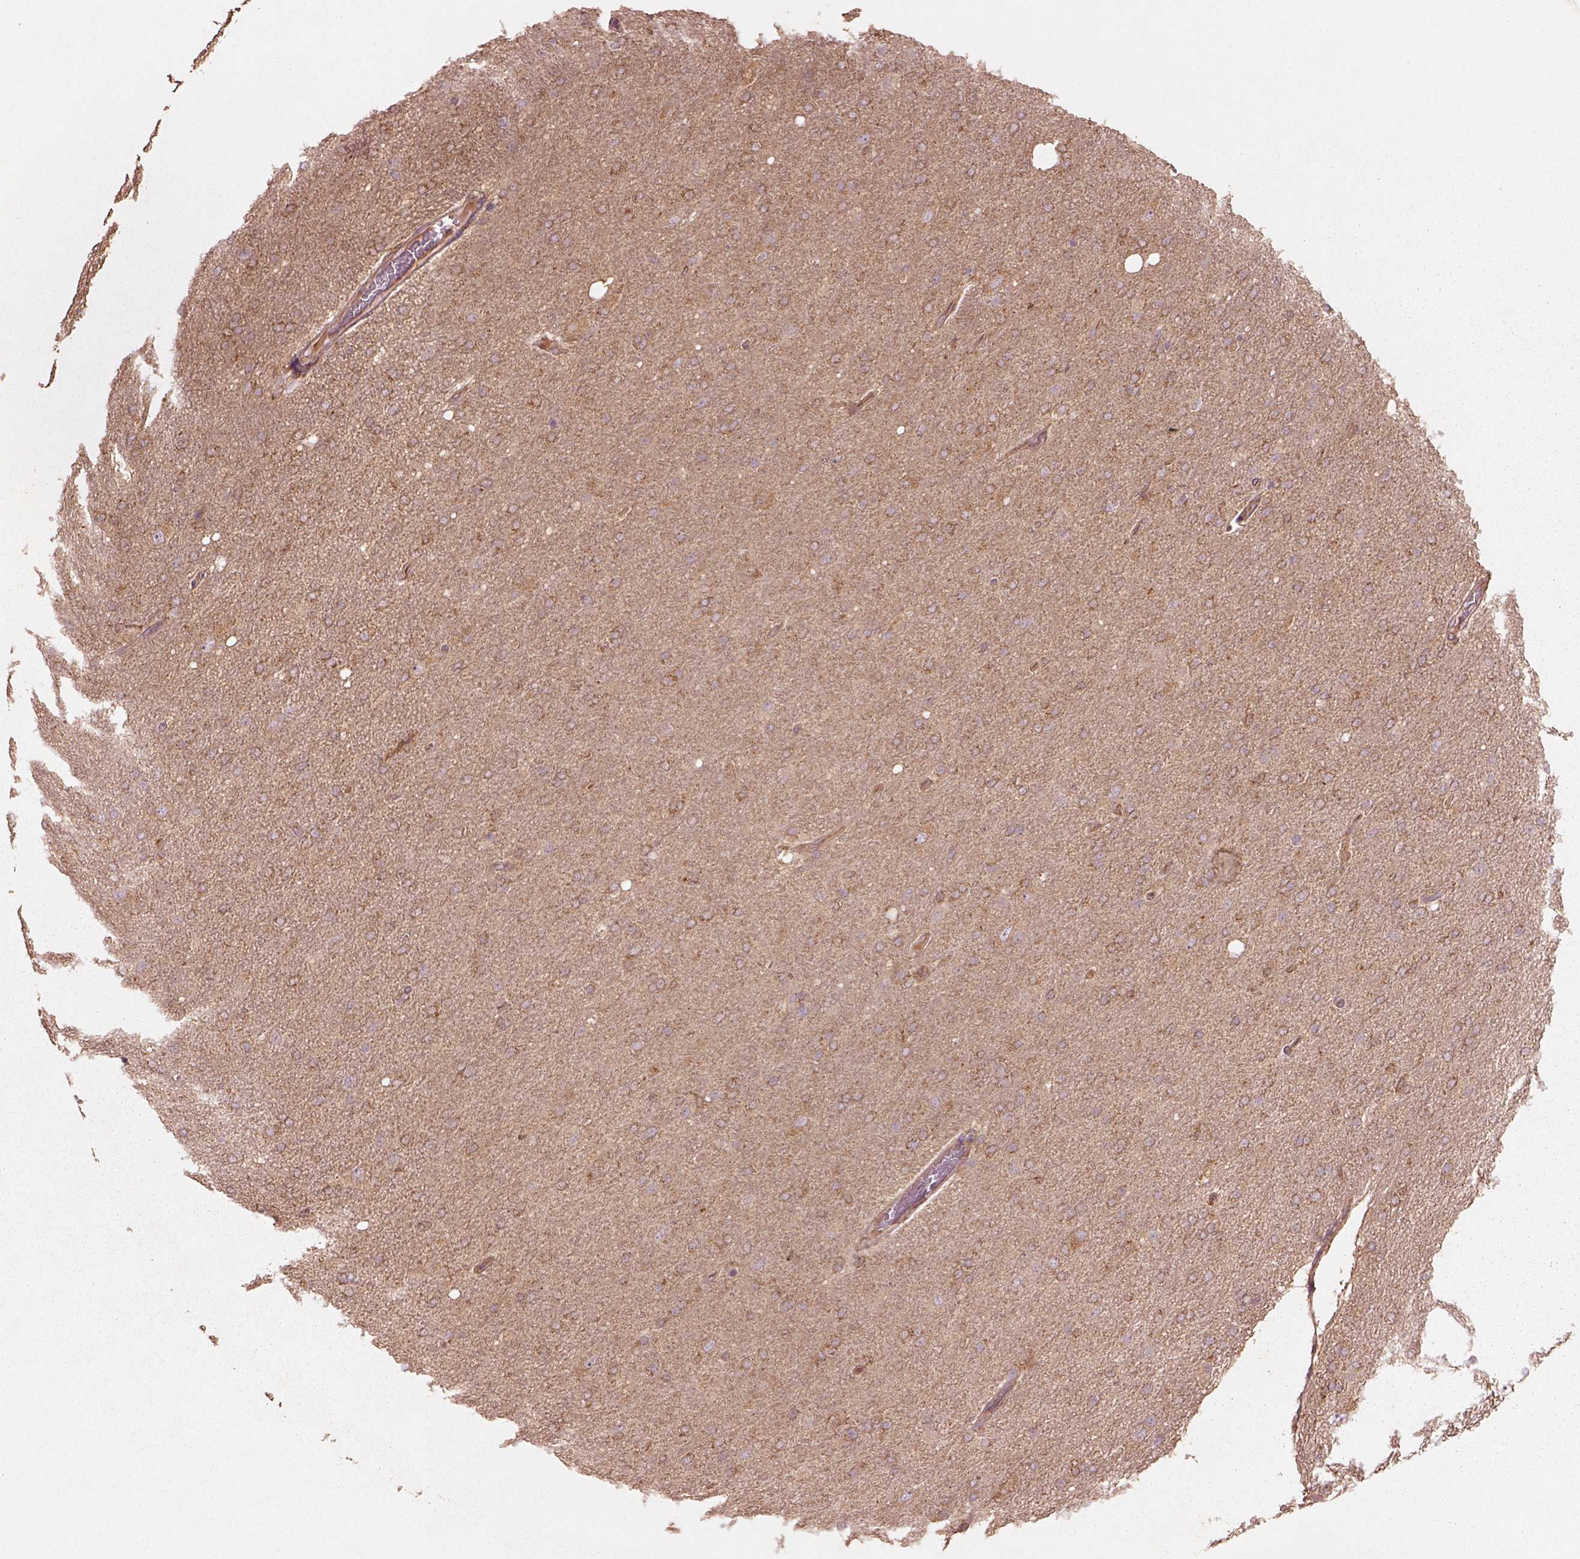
{"staining": {"intensity": "weak", "quantity": ">75%", "location": "cytoplasmic/membranous"}, "tissue": "glioma", "cell_type": "Tumor cells", "image_type": "cancer", "snomed": [{"axis": "morphology", "description": "Glioma, malignant, High grade"}, {"axis": "topography", "description": "Cerebral cortex"}], "caption": "IHC micrograph of human glioma stained for a protein (brown), which exhibits low levels of weak cytoplasmic/membranous expression in about >75% of tumor cells.", "gene": "TRADD", "patient": {"sex": "male", "age": 70}}